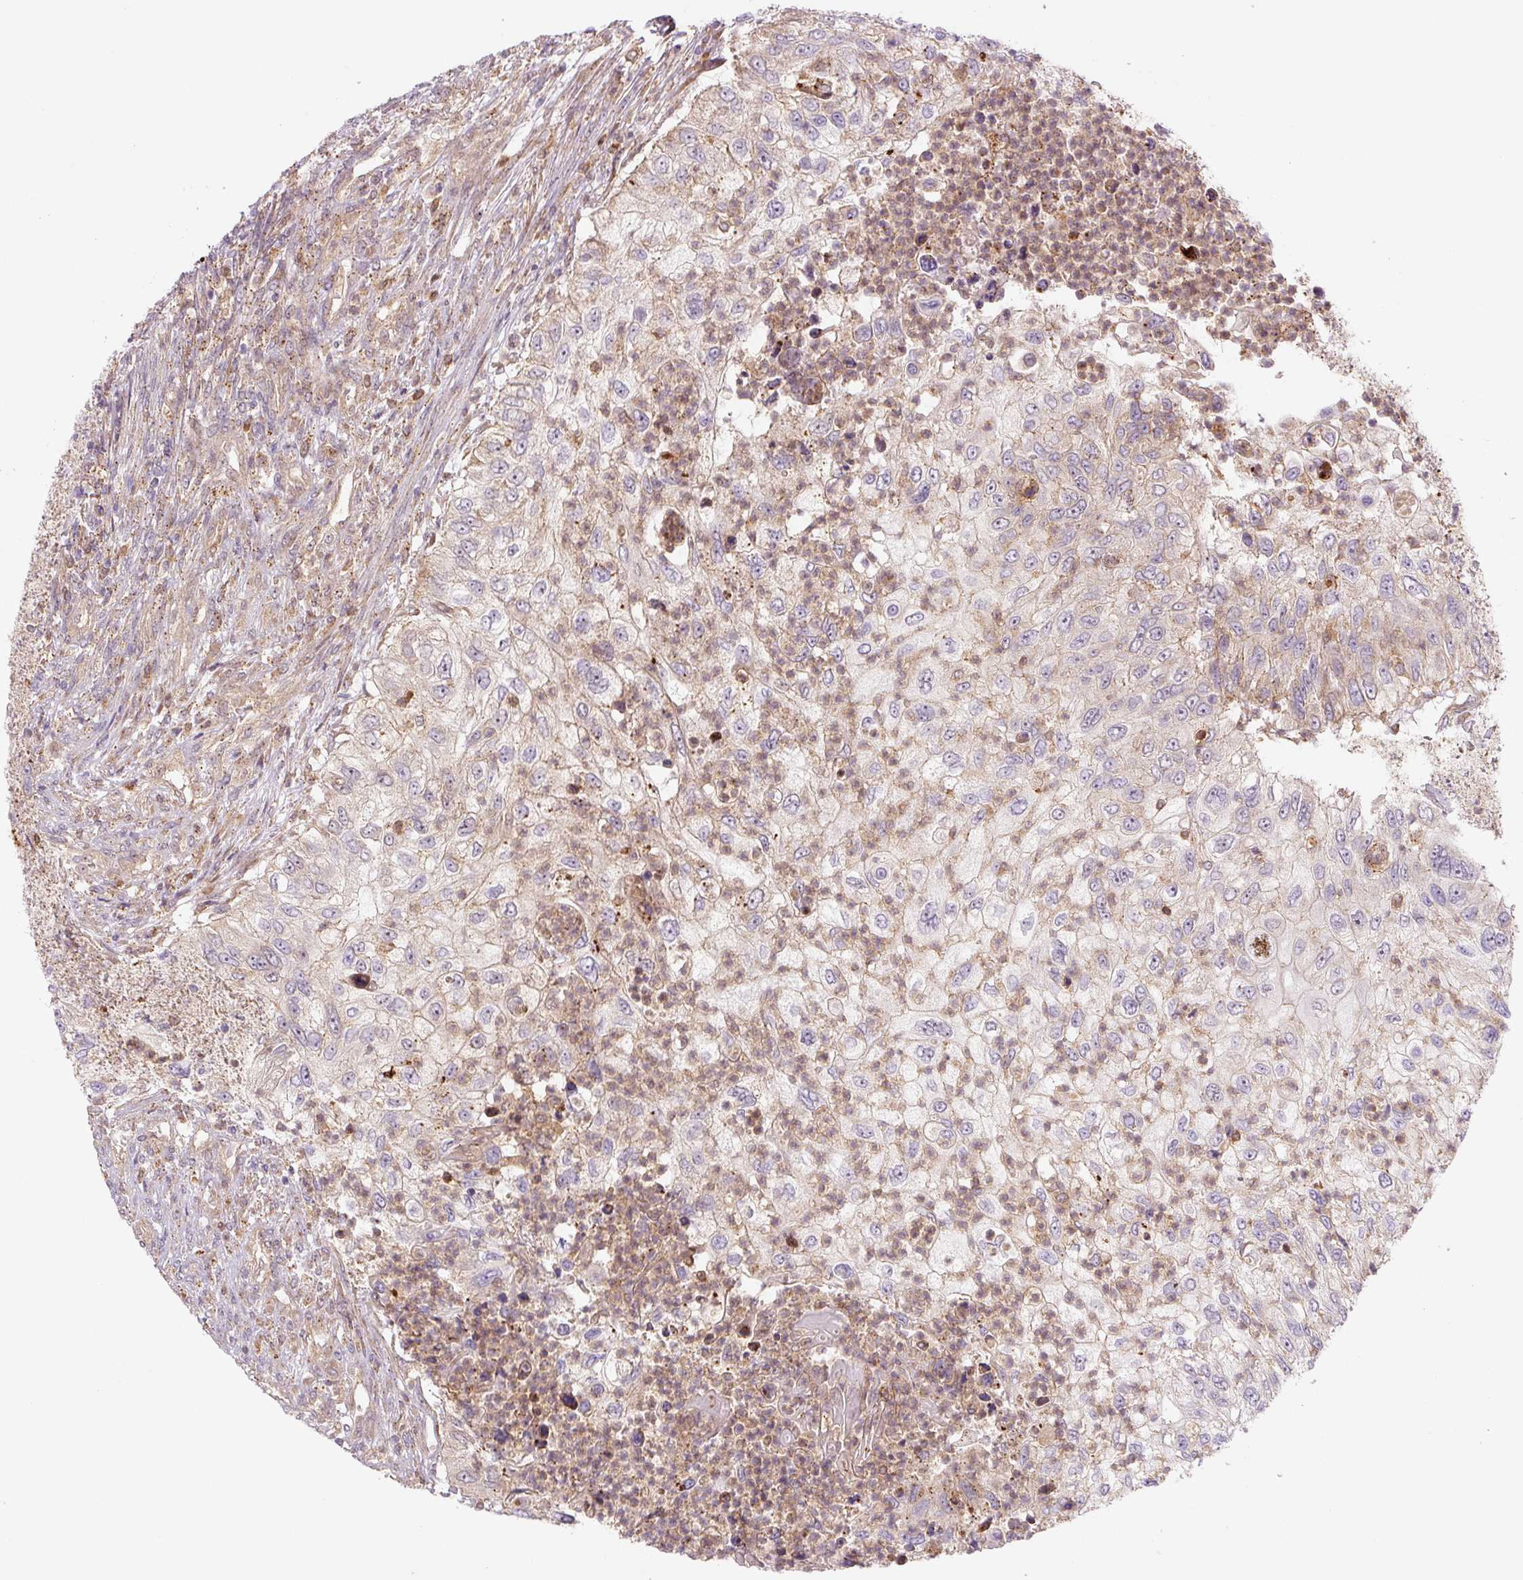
{"staining": {"intensity": "negative", "quantity": "none", "location": "none"}, "tissue": "urothelial cancer", "cell_type": "Tumor cells", "image_type": "cancer", "snomed": [{"axis": "morphology", "description": "Urothelial carcinoma, High grade"}, {"axis": "topography", "description": "Urinary bladder"}], "caption": "DAB (3,3'-diaminobenzidine) immunohistochemical staining of human high-grade urothelial carcinoma shows no significant staining in tumor cells.", "gene": "ZSWIM7", "patient": {"sex": "female", "age": 60}}